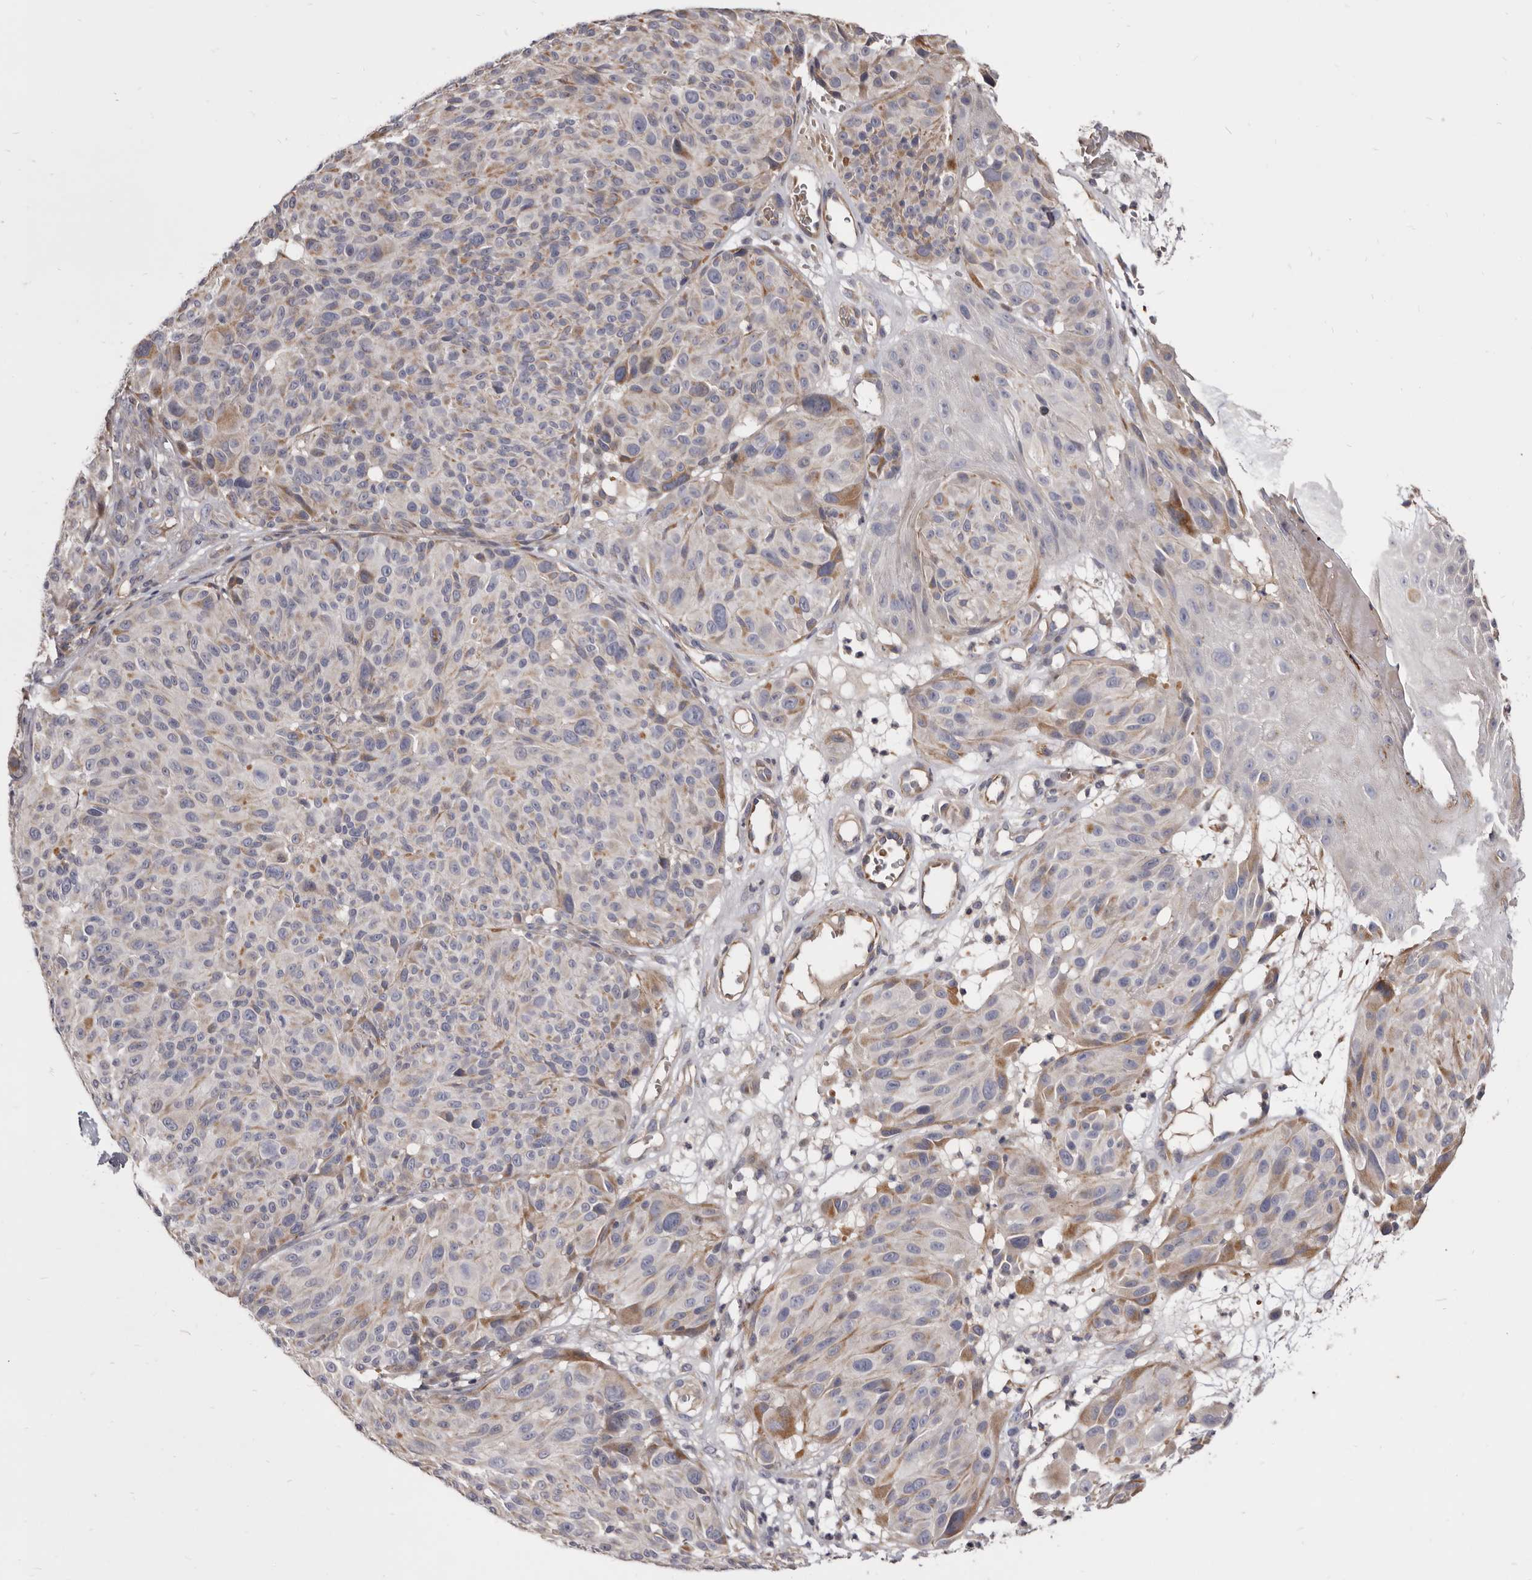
{"staining": {"intensity": "negative", "quantity": "none", "location": "none"}, "tissue": "melanoma", "cell_type": "Tumor cells", "image_type": "cancer", "snomed": [{"axis": "morphology", "description": "Malignant melanoma, NOS"}, {"axis": "topography", "description": "Skin"}], "caption": "There is no significant positivity in tumor cells of melanoma.", "gene": "FAS", "patient": {"sex": "male", "age": 83}}